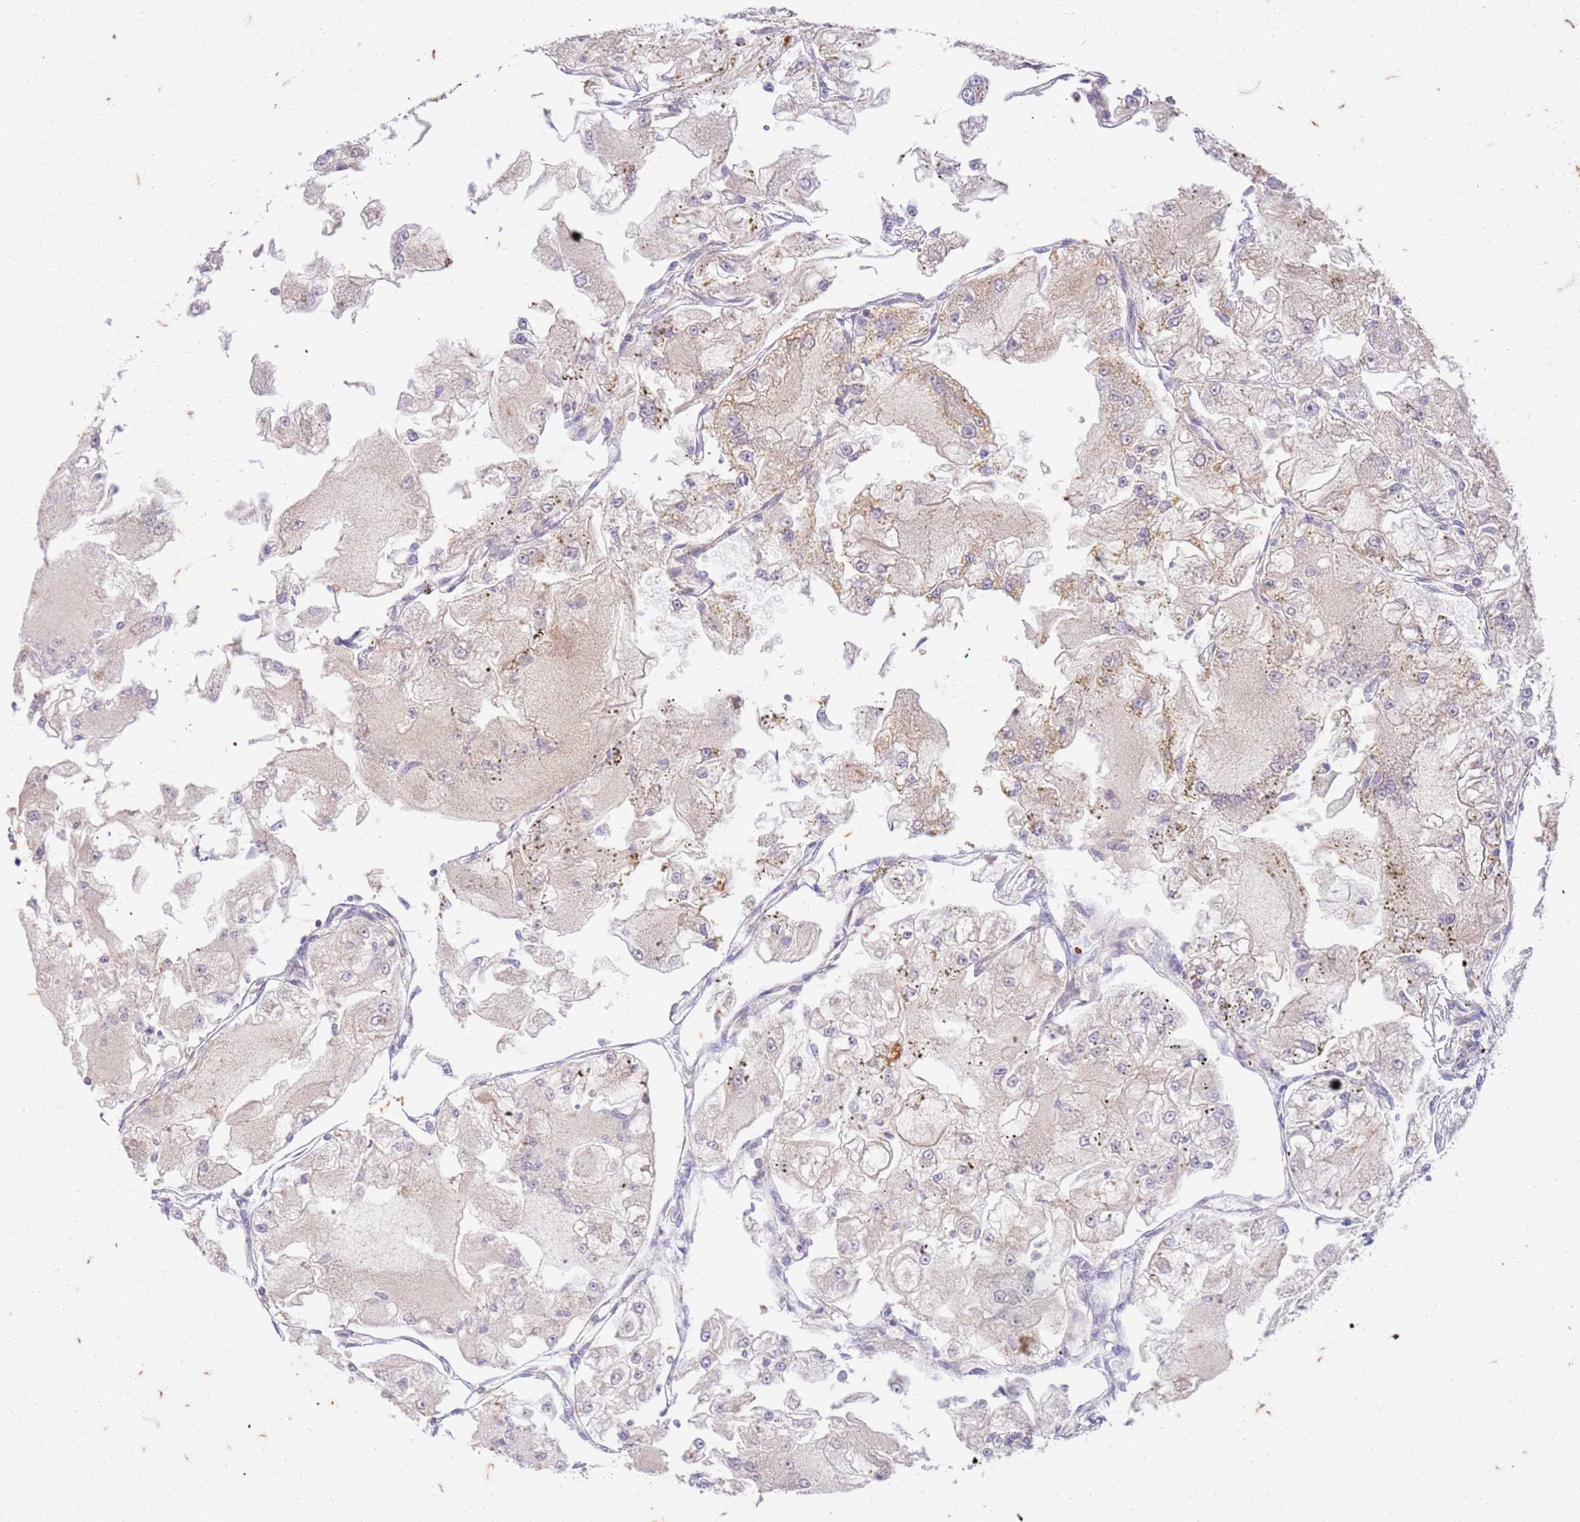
{"staining": {"intensity": "negative", "quantity": "none", "location": "none"}, "tissue": "renal cancer", "cell_type": "Tumor cells", "image_type": "cancer", "snomed": [{"axis": "morphology", "description": "Adenocarcinoma, NOS"}, {"axis": "topography", "description": "Kidney"}], "caption": "Tumor cells show no significant staining in renal cancer (adenocarcinoma).", "gene": "RAPGEF3", "patient": {"sex": "female", "age": 72}}